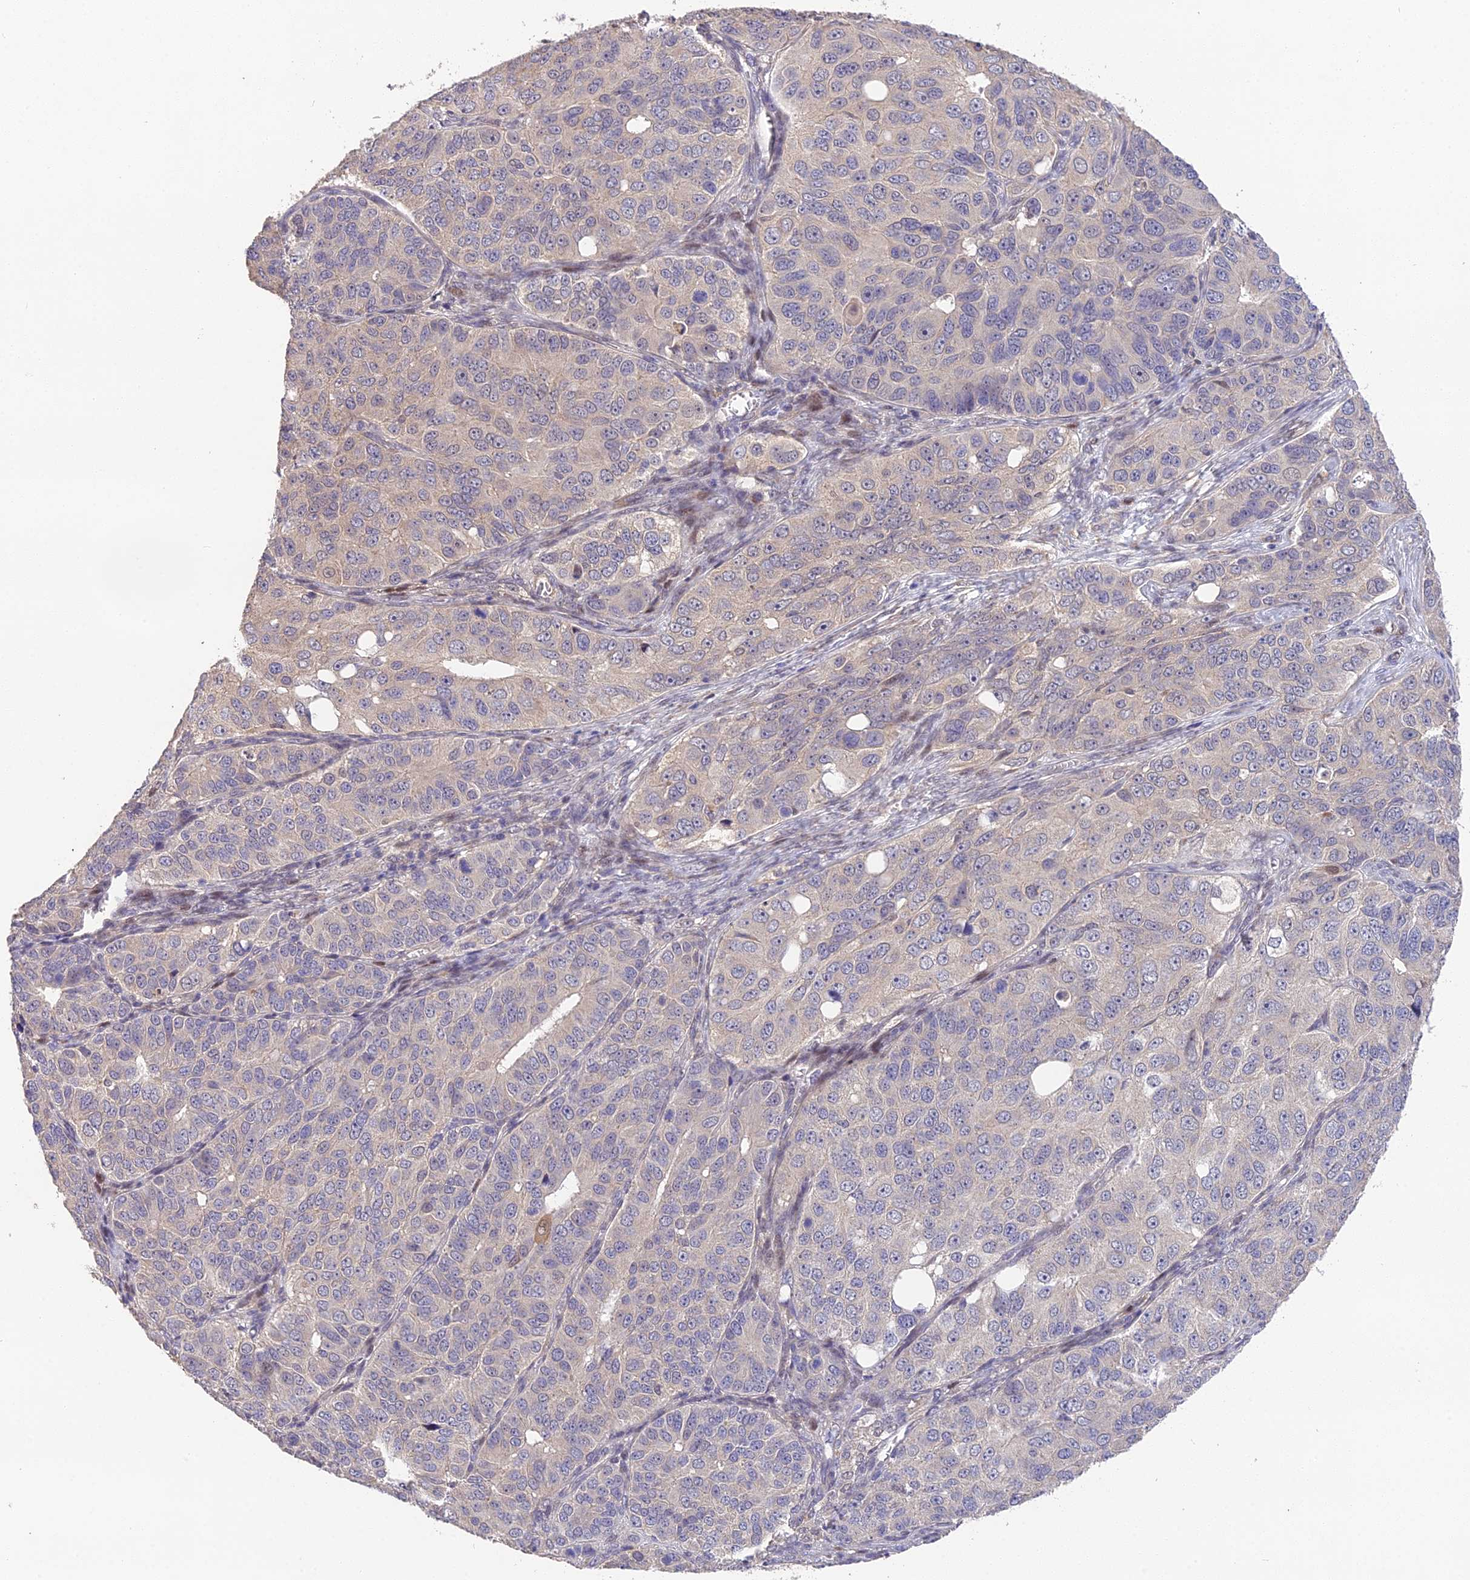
{"staining": {"intensity": "negative", "quantity": "none", "location": "none"}, "tissue": "ovarian cancer", "cell_type": "Tumor cells", "image_type": "cancer", "snomed": [{"axis": "morphology", "description": "Carcinoma, endometroid"}, {"axis": "topography", "description": "Ovary"}], "caption": "Immunohistochemistry histopathology image of neoplastic tissue: ovarian cancer (endometroid carcinoma) stained with DAB displays no significant protein staining in tumor cells. (DAB IHC with hematoxylin counter stain).", "gene": "PUS10", "patient": {"sex": "female", "age": 51}}